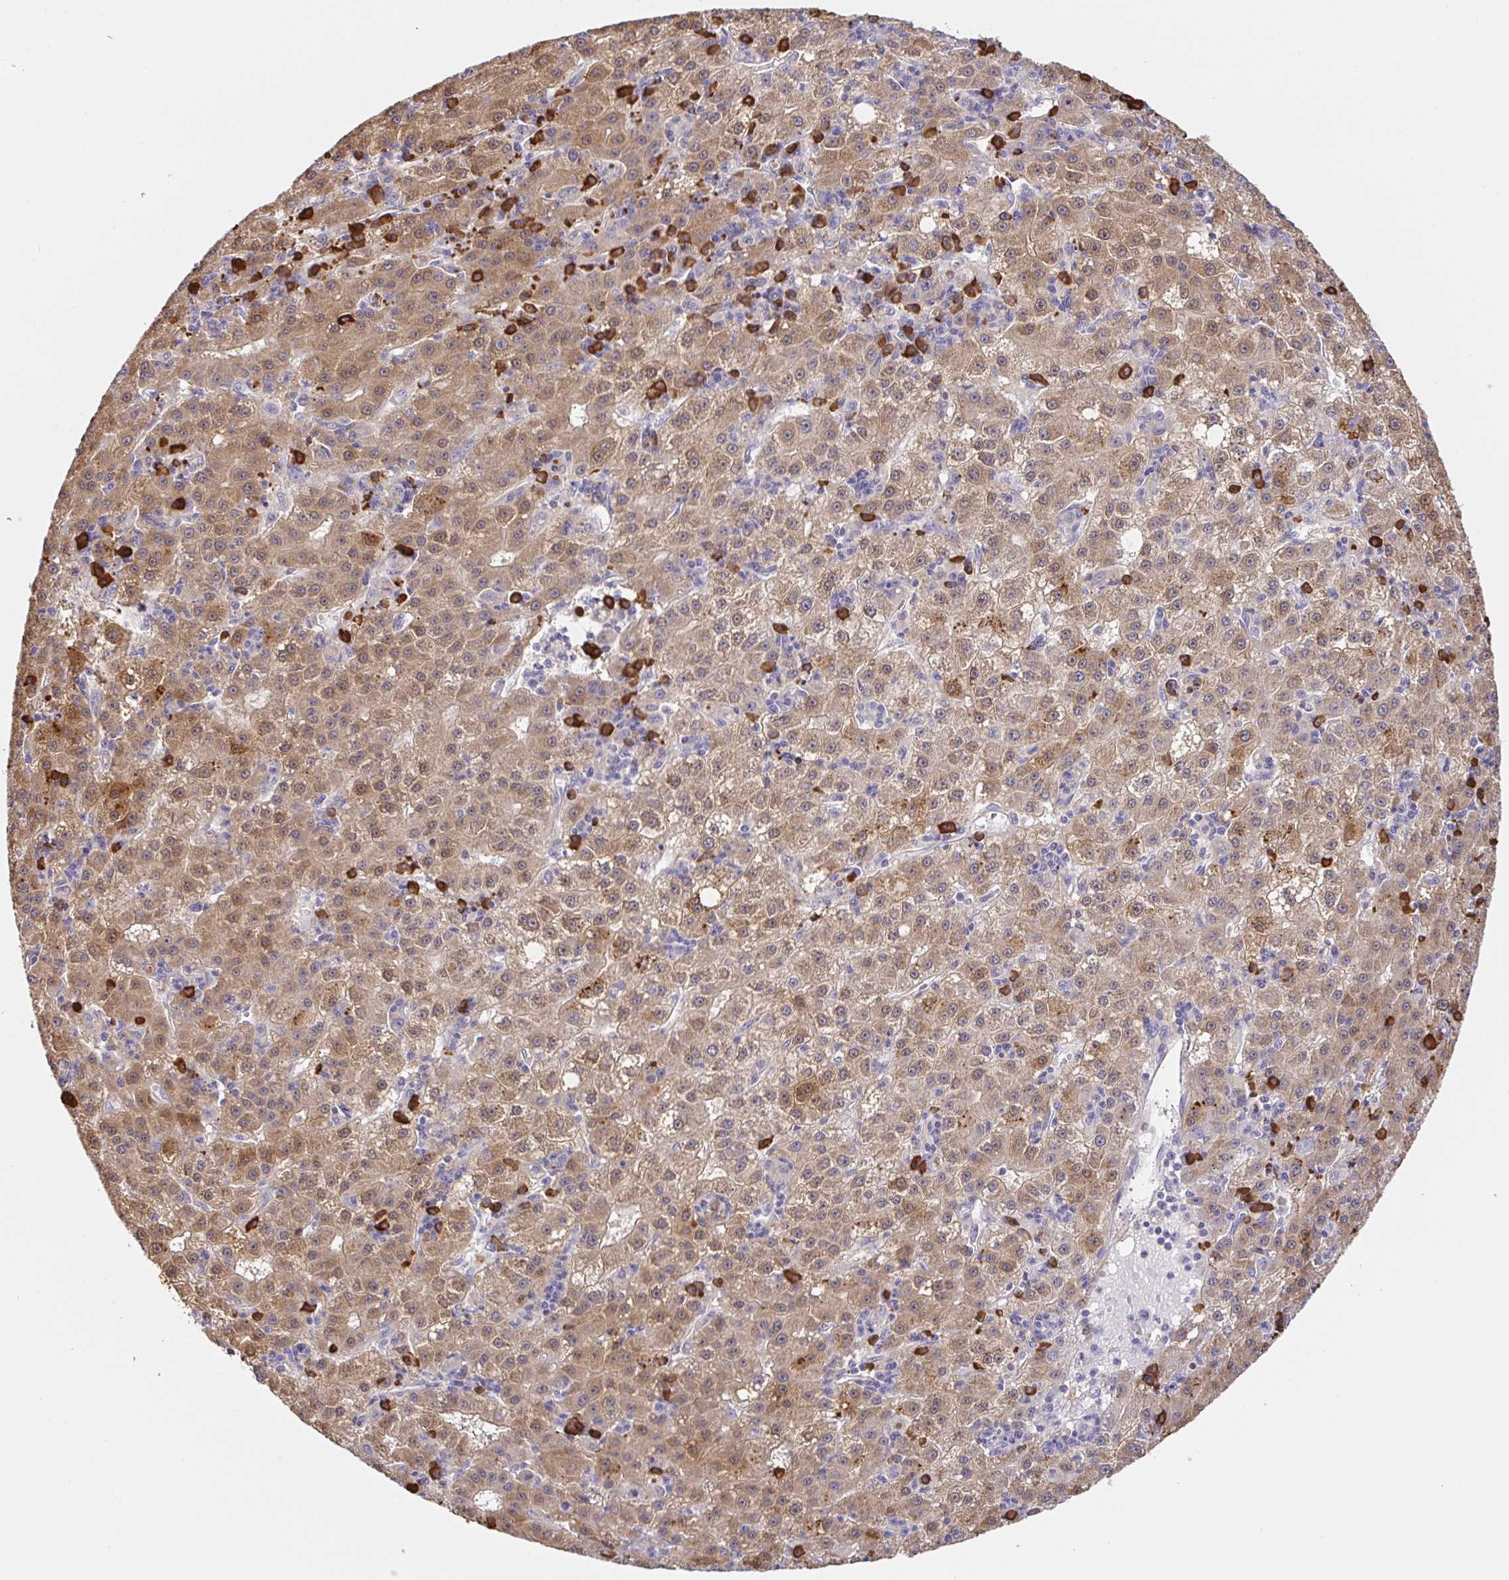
{"staining": {"intensity": "moderate", "quantity": ">75%", "location": "cytoplasmic/membranous"}, "tissue": "liver cancer", "cell_type": "Tumor cells", "image_type": "cancer", "snomed": [{"axis": "morphology", "description": "Carcinoma, Hepatocellular, NOS"}, {"axis": "topography", "description": "Liver"}], "caption": "A micrograph of human hepatocellular carcinoma (liver) stained for a protein exhibits moderate cytoplasmic/membranous brown staining in tumor cells. Using DAB (brown) and hematoxylin (blue) stains, captured at high magnification using brightfield microscopy.", "gene": "HAGH", "patient": {"sex": "male", "age": 76}}